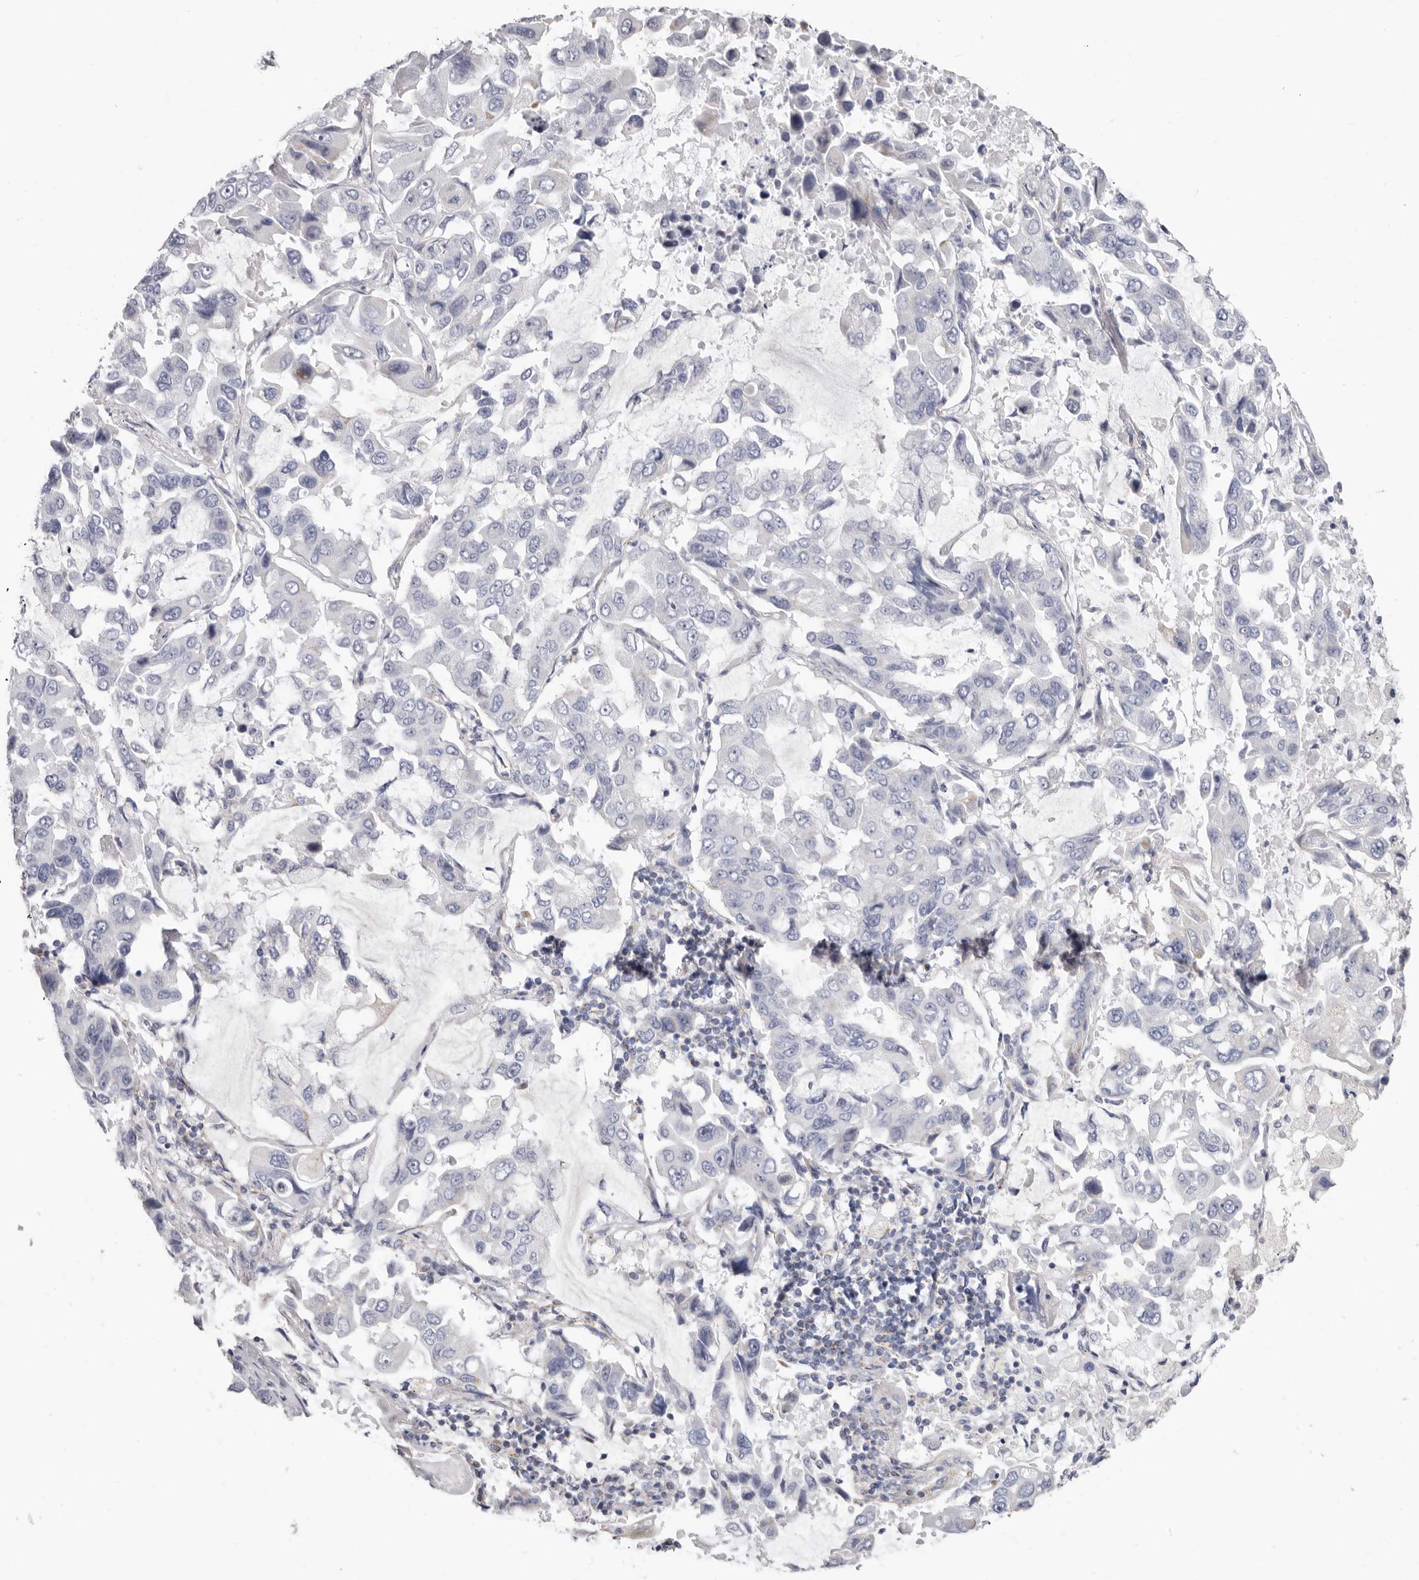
{"staining": {"intensity": "negative", "quantity": "none", "location": "none"}, "tissue": "lung cancer", "cell_type": "Tumor cells", "image_type": "cancer", "snomed": [{"axis": "morphology", "description": "Adenocarcinoma, NOS"}, {"axis": "topography", "description": "Lung"}], "caption": "This image is of adenocarcinoma (lung) stained with IHC to label a protein in brown with the nuclei are counter-stained blue. There is no expression in tumor cells.", "gene": "RSPO2", "patient": {"sex": "male", "age": 64}}